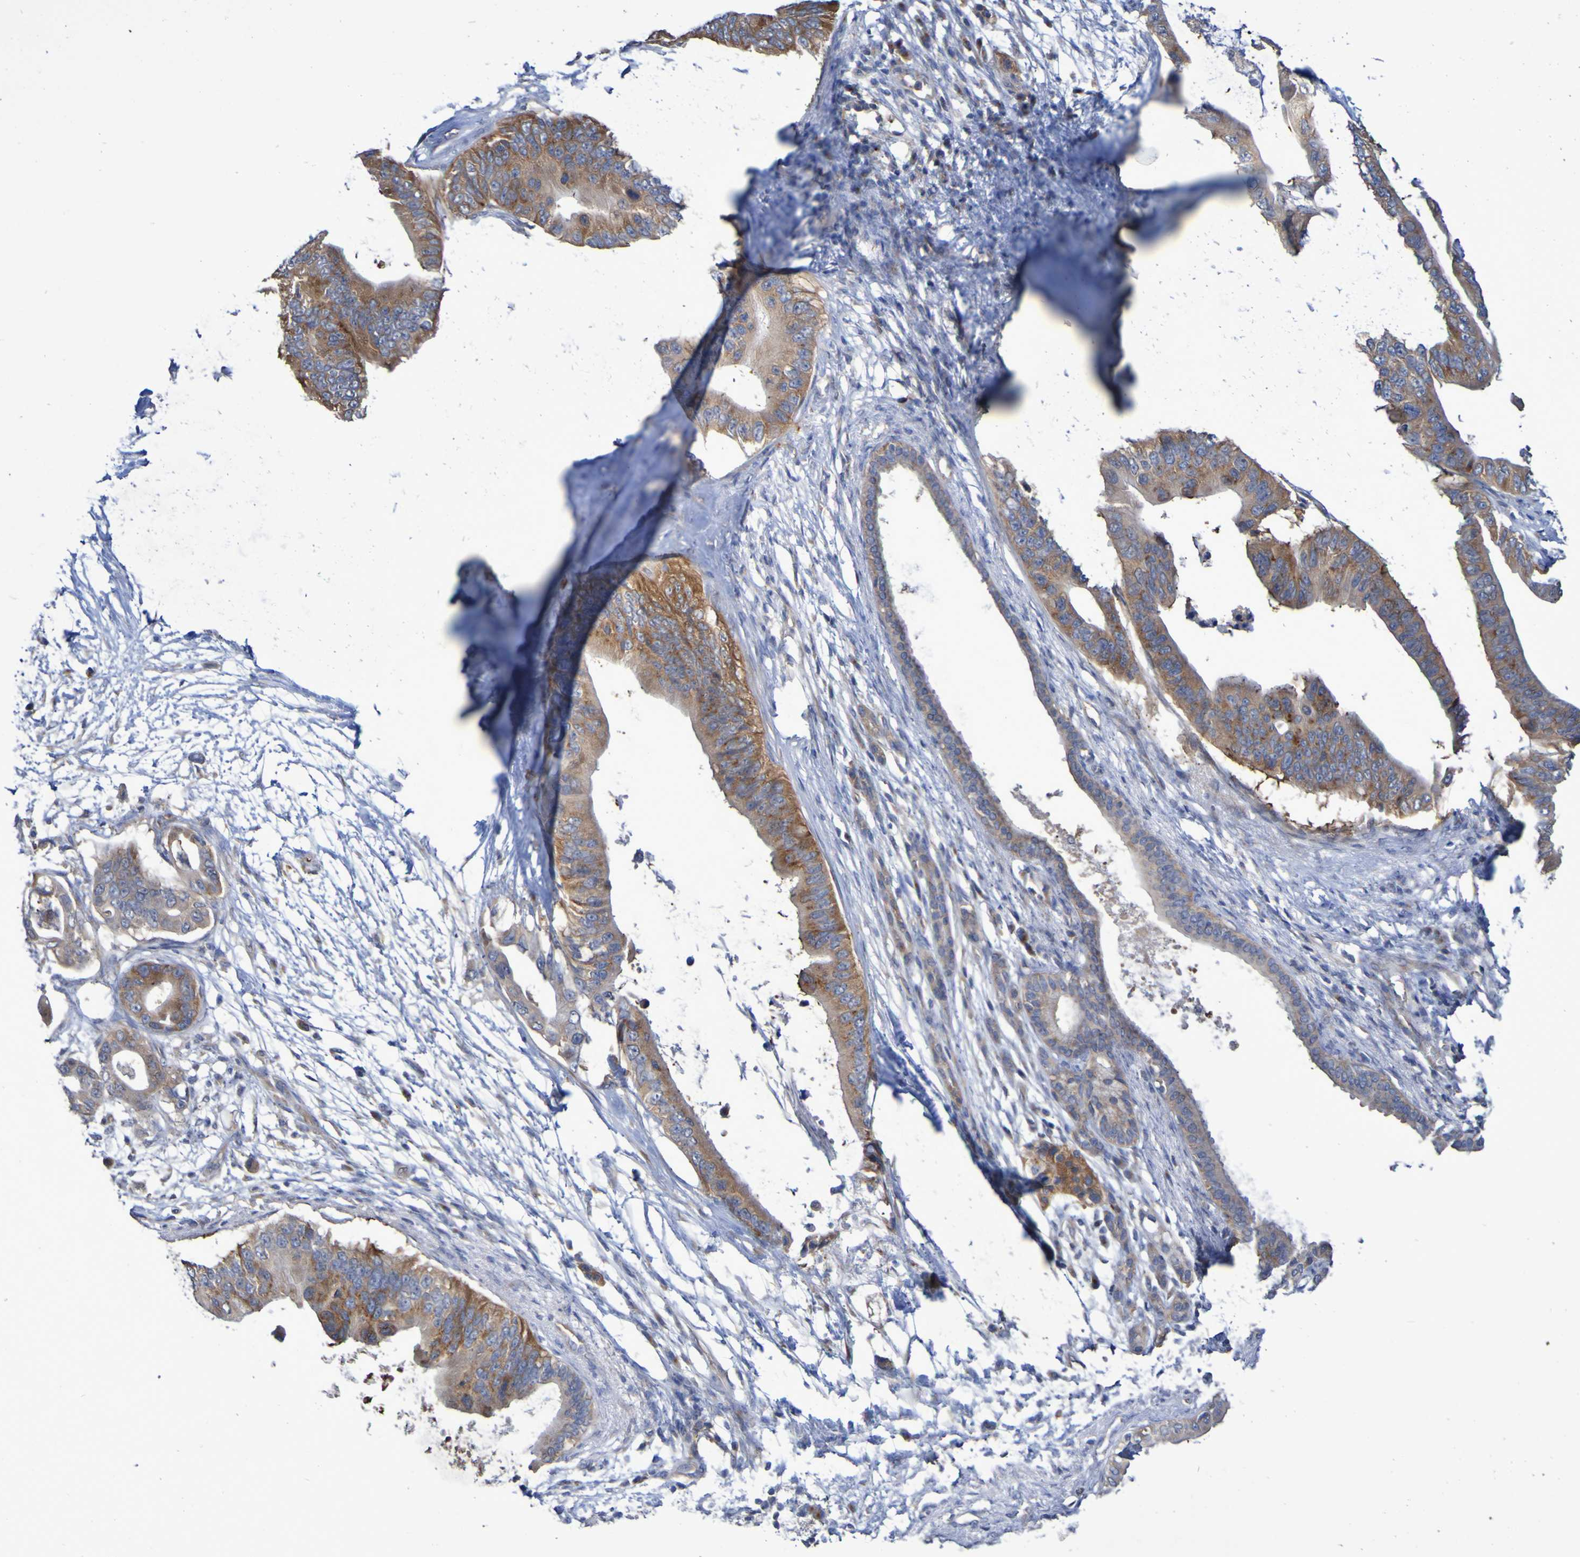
{"staining": {"intensity": "moderate", "quantity": ">75%", "location": "cytoplasmic/membranous"}, "tissue": "pancreatic cancer", "cell_type": "Tumor cells", "image_type": "cancer", "snomed": [{"axis": "morphology", "description": "Adenocarcinoma, NOS"}, {"axis": "topography", "description": "Pancreas"}], "caption": "The image exhibits immunohistochemical staining of adenocarcinoma (pancreatic). There is moderate cytoplasmic/membranous expression is appreciated in approximately >75% of tumor cells. (IHC, brightfield microscopy, high magnification).", "gene": "LMBRD2", "patient": {"sex": "male", "age": 77}}